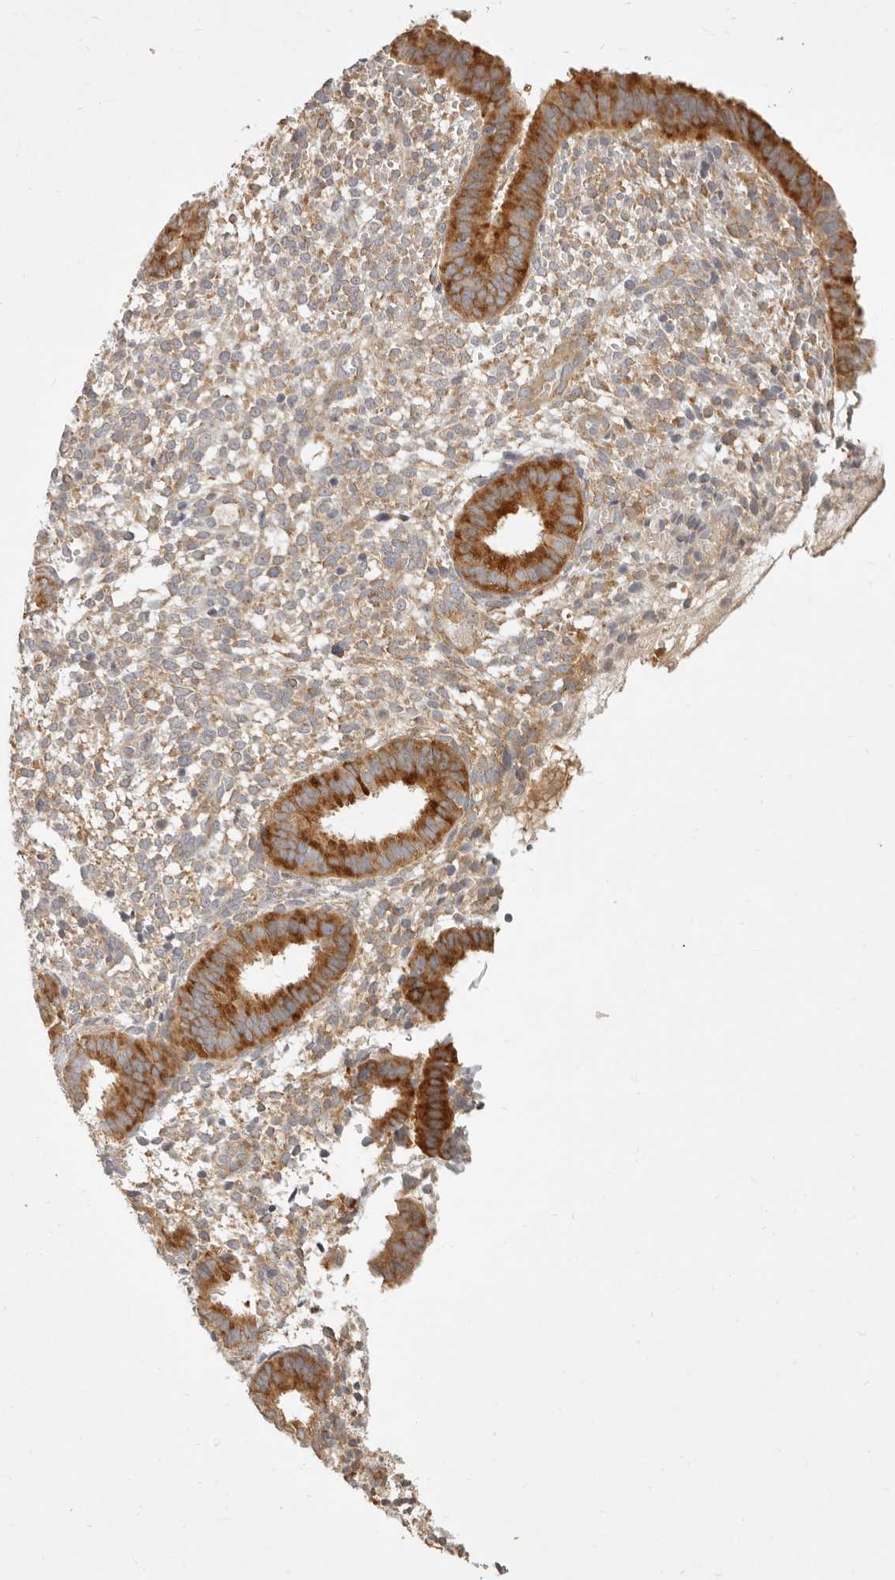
{"staining": {"intensity": "weak", "quantity": "25%-75%", "location": "cytoplasmic/membranous"}, "tissue": "endometrium", "cell_type": "Cells in endometrial stroma", "image_type": "normal", "snomed": [{"axis": "morphology", "description": "Normal tissue, NOS"}, {"axis": "topography", "description": "Endometrium"}], "caption": "This is a histology image of immunohistochemistry staining of normal endometrium, which shows weak positivity in the cytoplasmic/membranous of cells in endometrial stroma.", "gene": "PABPC4", "patient": {"sex": "female", "age": 46}}